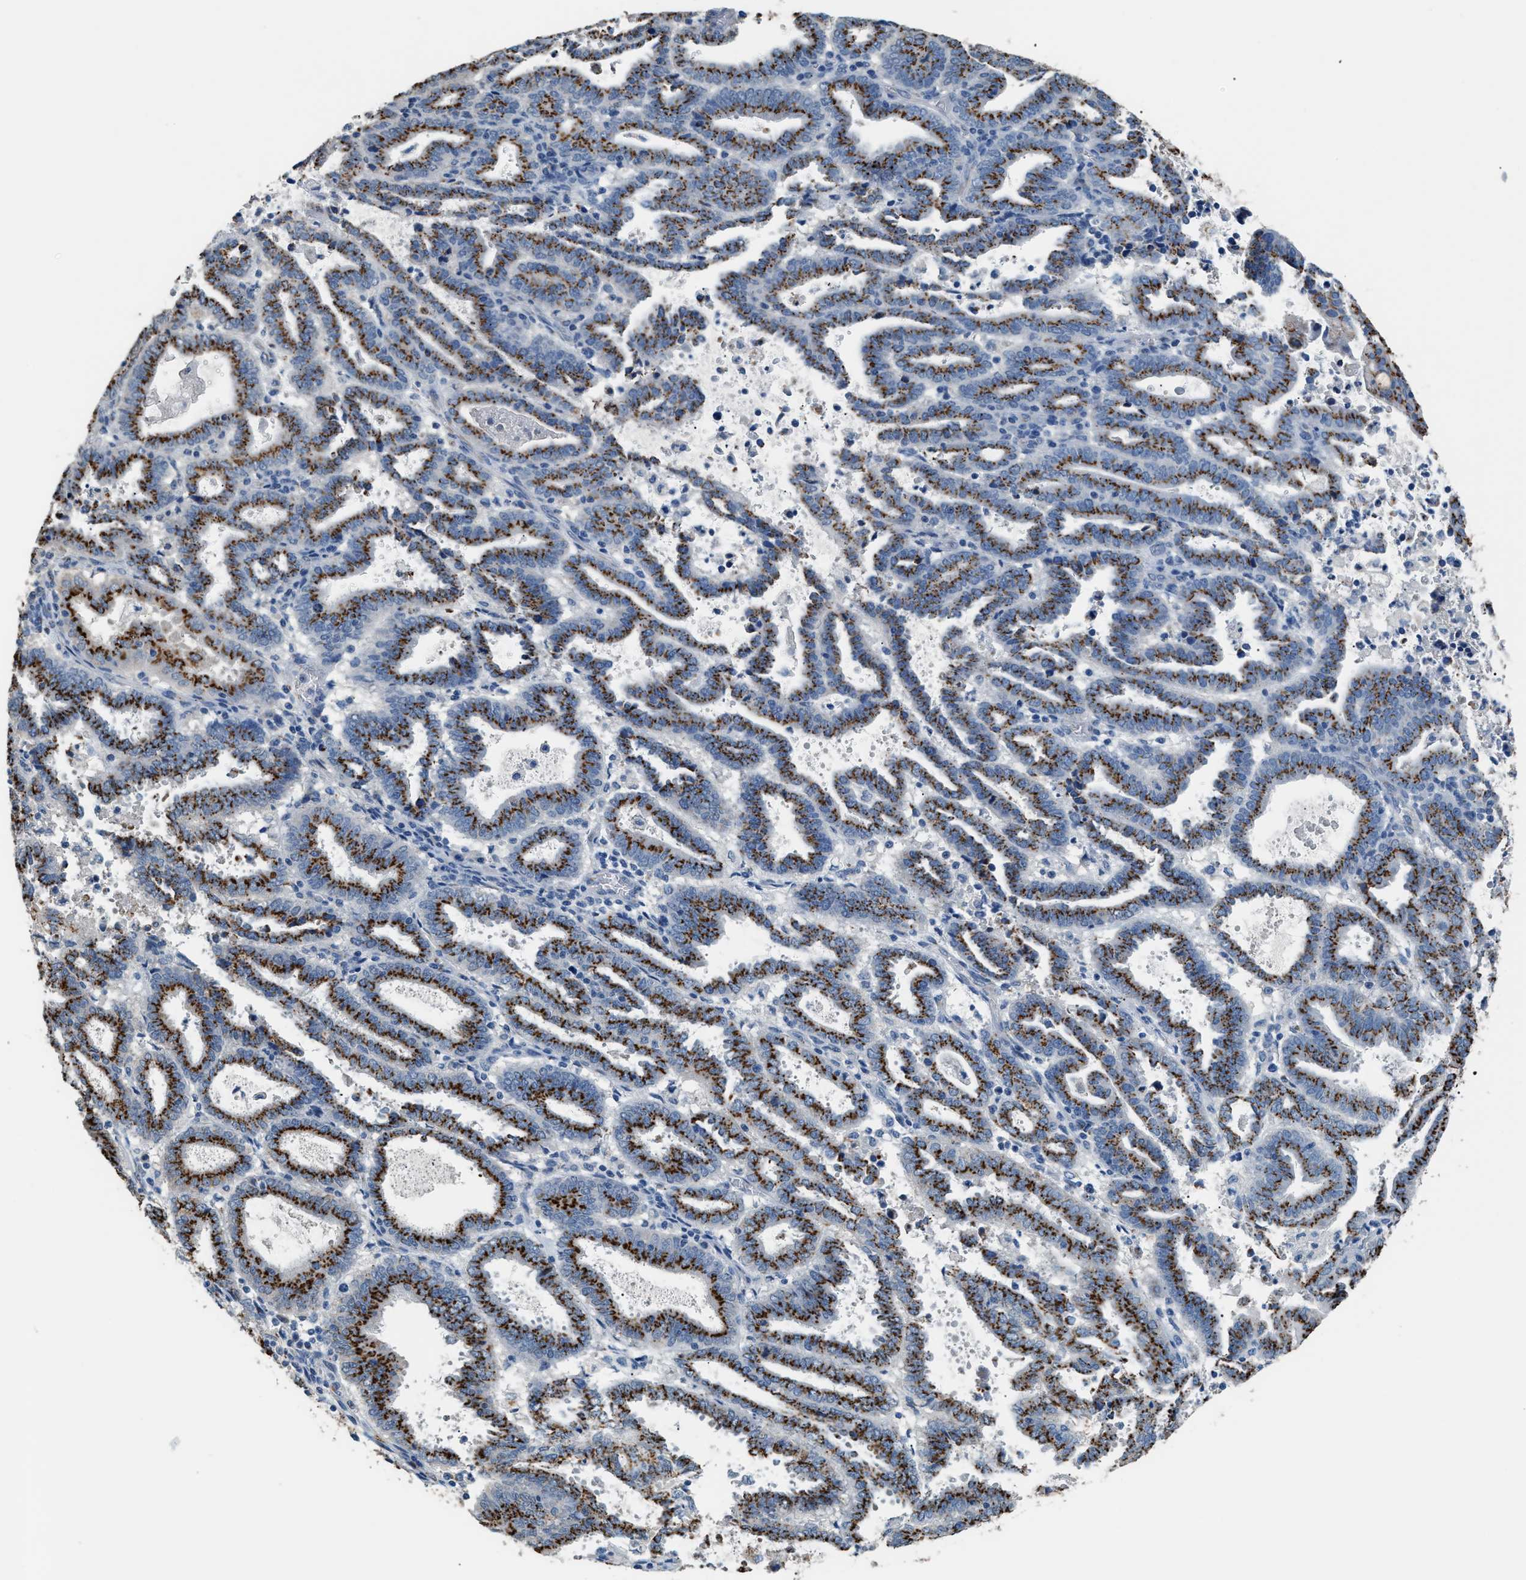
{"staining": {"intensity": "strong", "quantity": ">75%", "location": "cytoplasmic/membranous"}, "tissue": "endometrial cancer", "cell_type": "Tumor cells", "image_type": "cancer", "snomed": [{"axis": "morphology", "description": "Adenocarcinoma, NOS"}, {"axis": "topography", "description": "Uterus"}], "caption": "Tumor cells show high levels of strong cytoplasmic/membranous staining in approximately >75% of cells in endometrial cancer (adenocarcinoma).", "gene": "GOLM1", "patient": {"sex": "female", "age": 83}}